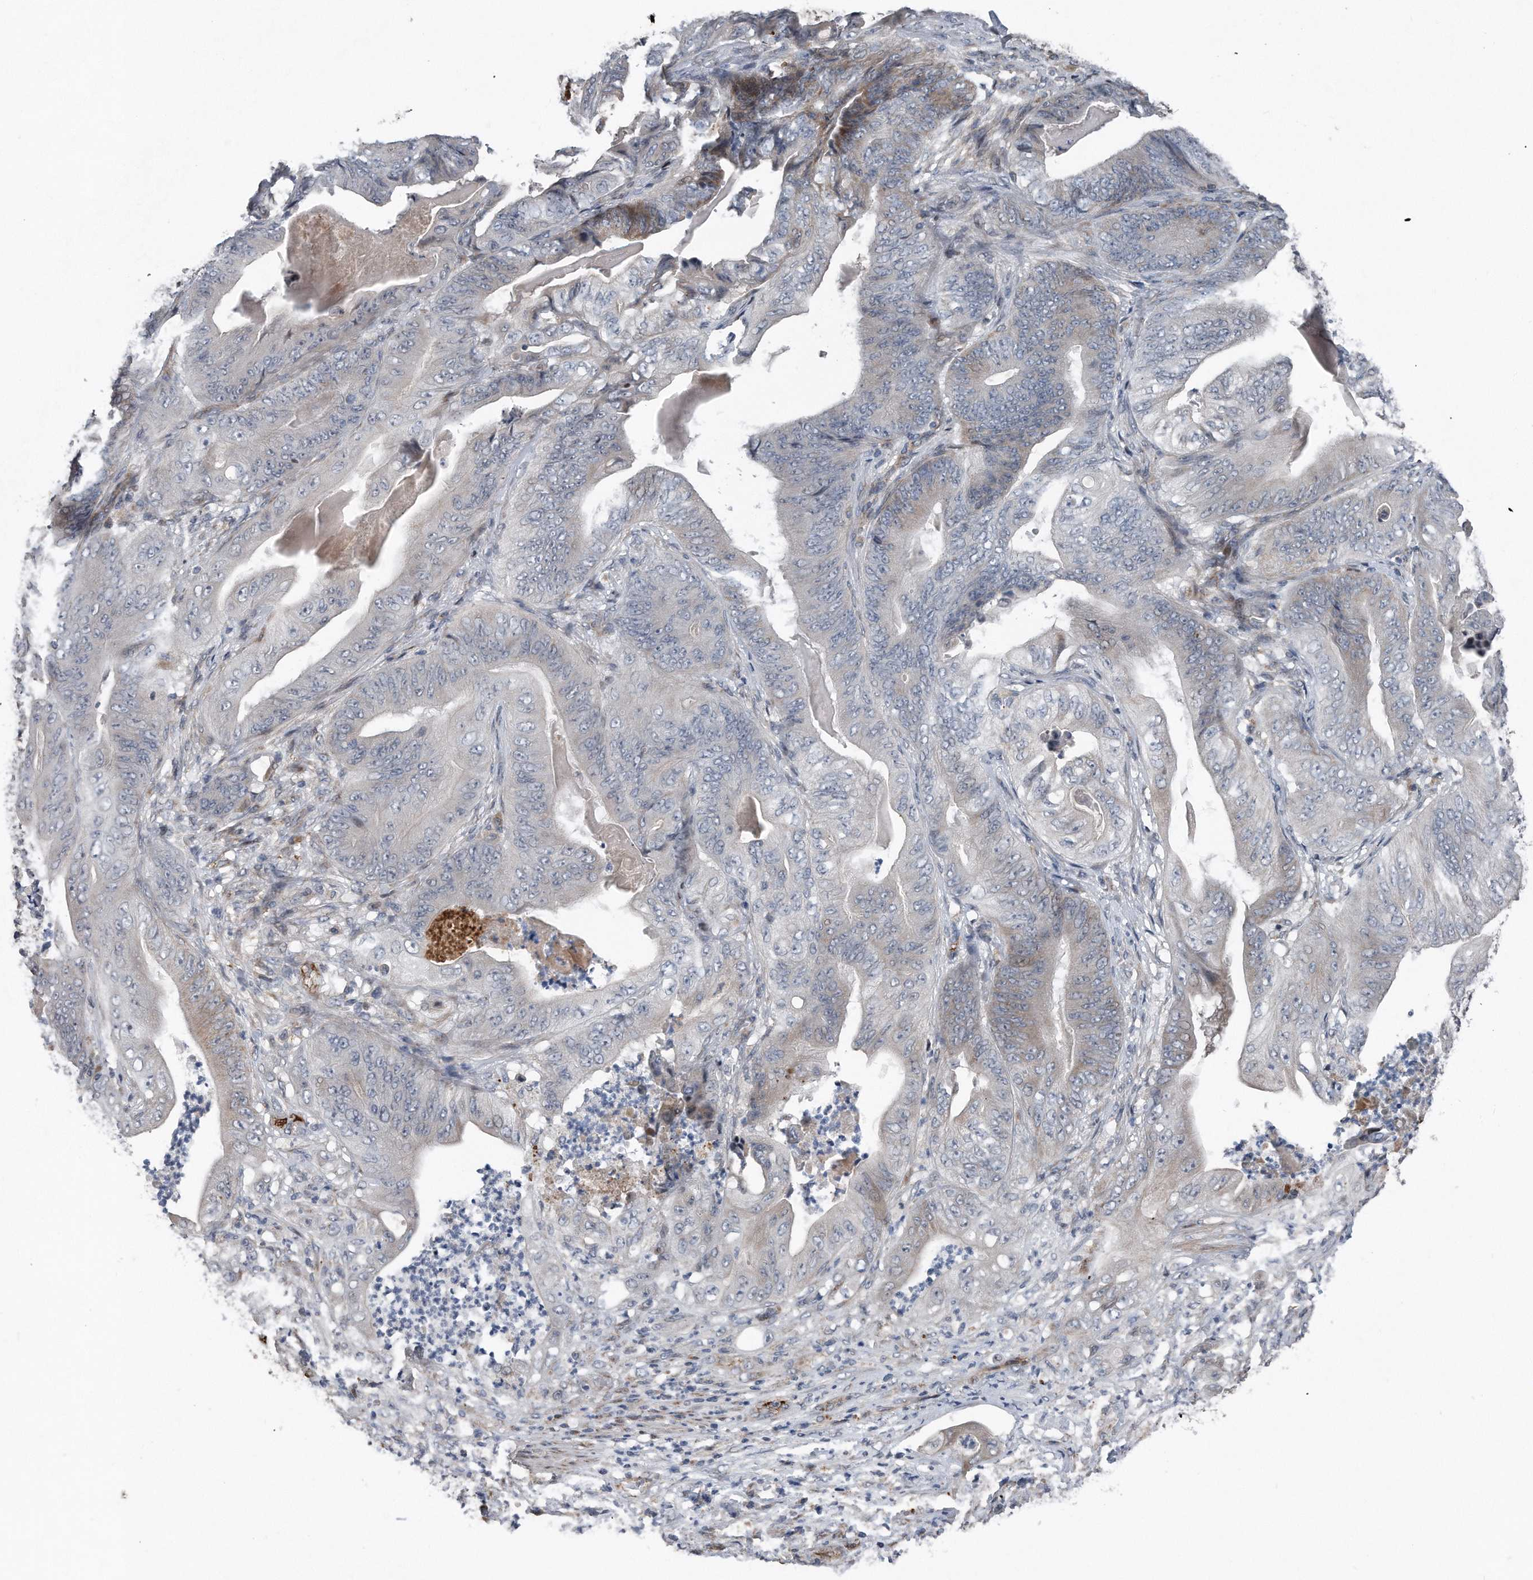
{"staining": {"intensity": "weak", "quantity": "<25%", "location": "cytoplasmic/membranous"}, "tissue": "stomach cancer", "cell_type": "Tumor cells", "image_type": "cancer", "snomed": [{"axis": "morphology", "description": "Adenocarcinoma, NOS"}, {"axis": "topography", "description": "Stomach"}], "caption": "This histopathology image is of adenocarcinoma (stomach) stained with immunohistochemistry to label a protein in brown with the nuclei are counter-stained blue. There is no positivity in tumor cells. (DAB IHC, high magnification).", "gene": "DST", "patient": {"sex": "female", "age": 73}}